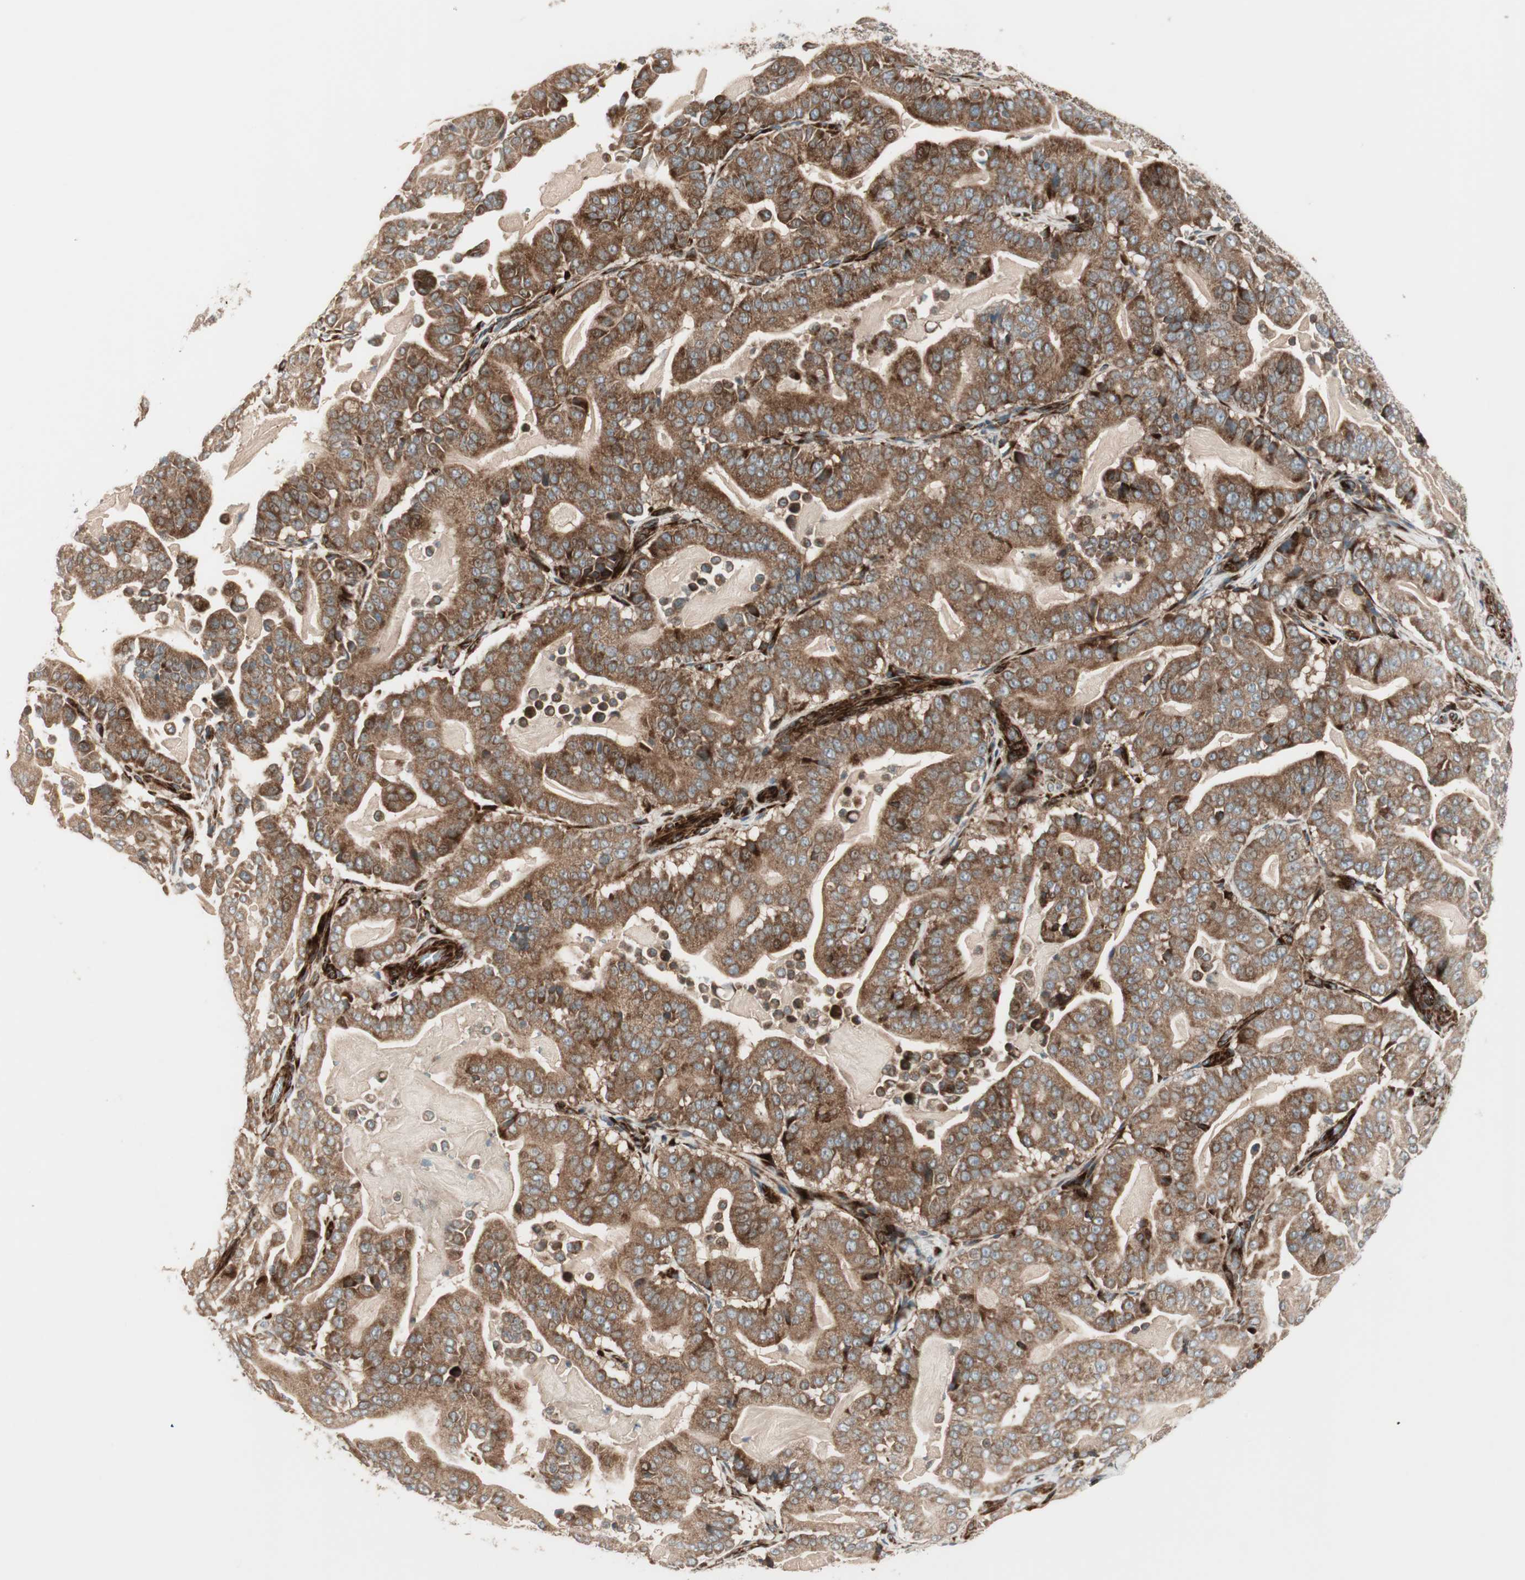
{"staining": {"intensity": "strong", "quantity": ">75%", "location": "cytoplasmic/membranous"}, "tissue": "pancreatic cancer", "cell_type": "Tumor cells", "image_type": "cancer", "snomed": [{"axis": "morphology", "description": "Adenocarcinoma, NOS"}, {"axis": "topography", "description": "Pancreas"}], "caption": "Protein analysis of pancreatic adenocarcinoma tissue displays strong cytoplasmic/membranous expression in about >75% of tumor cells. The staining is performed using DAB (3,3'-diaminobenzidine) brown chromogen to label protein expression. The nuclei are counter-stained blue using hematoxylin.", "gene": "PPP2R5E", "patient": {"sex": "male", "age": 63}}